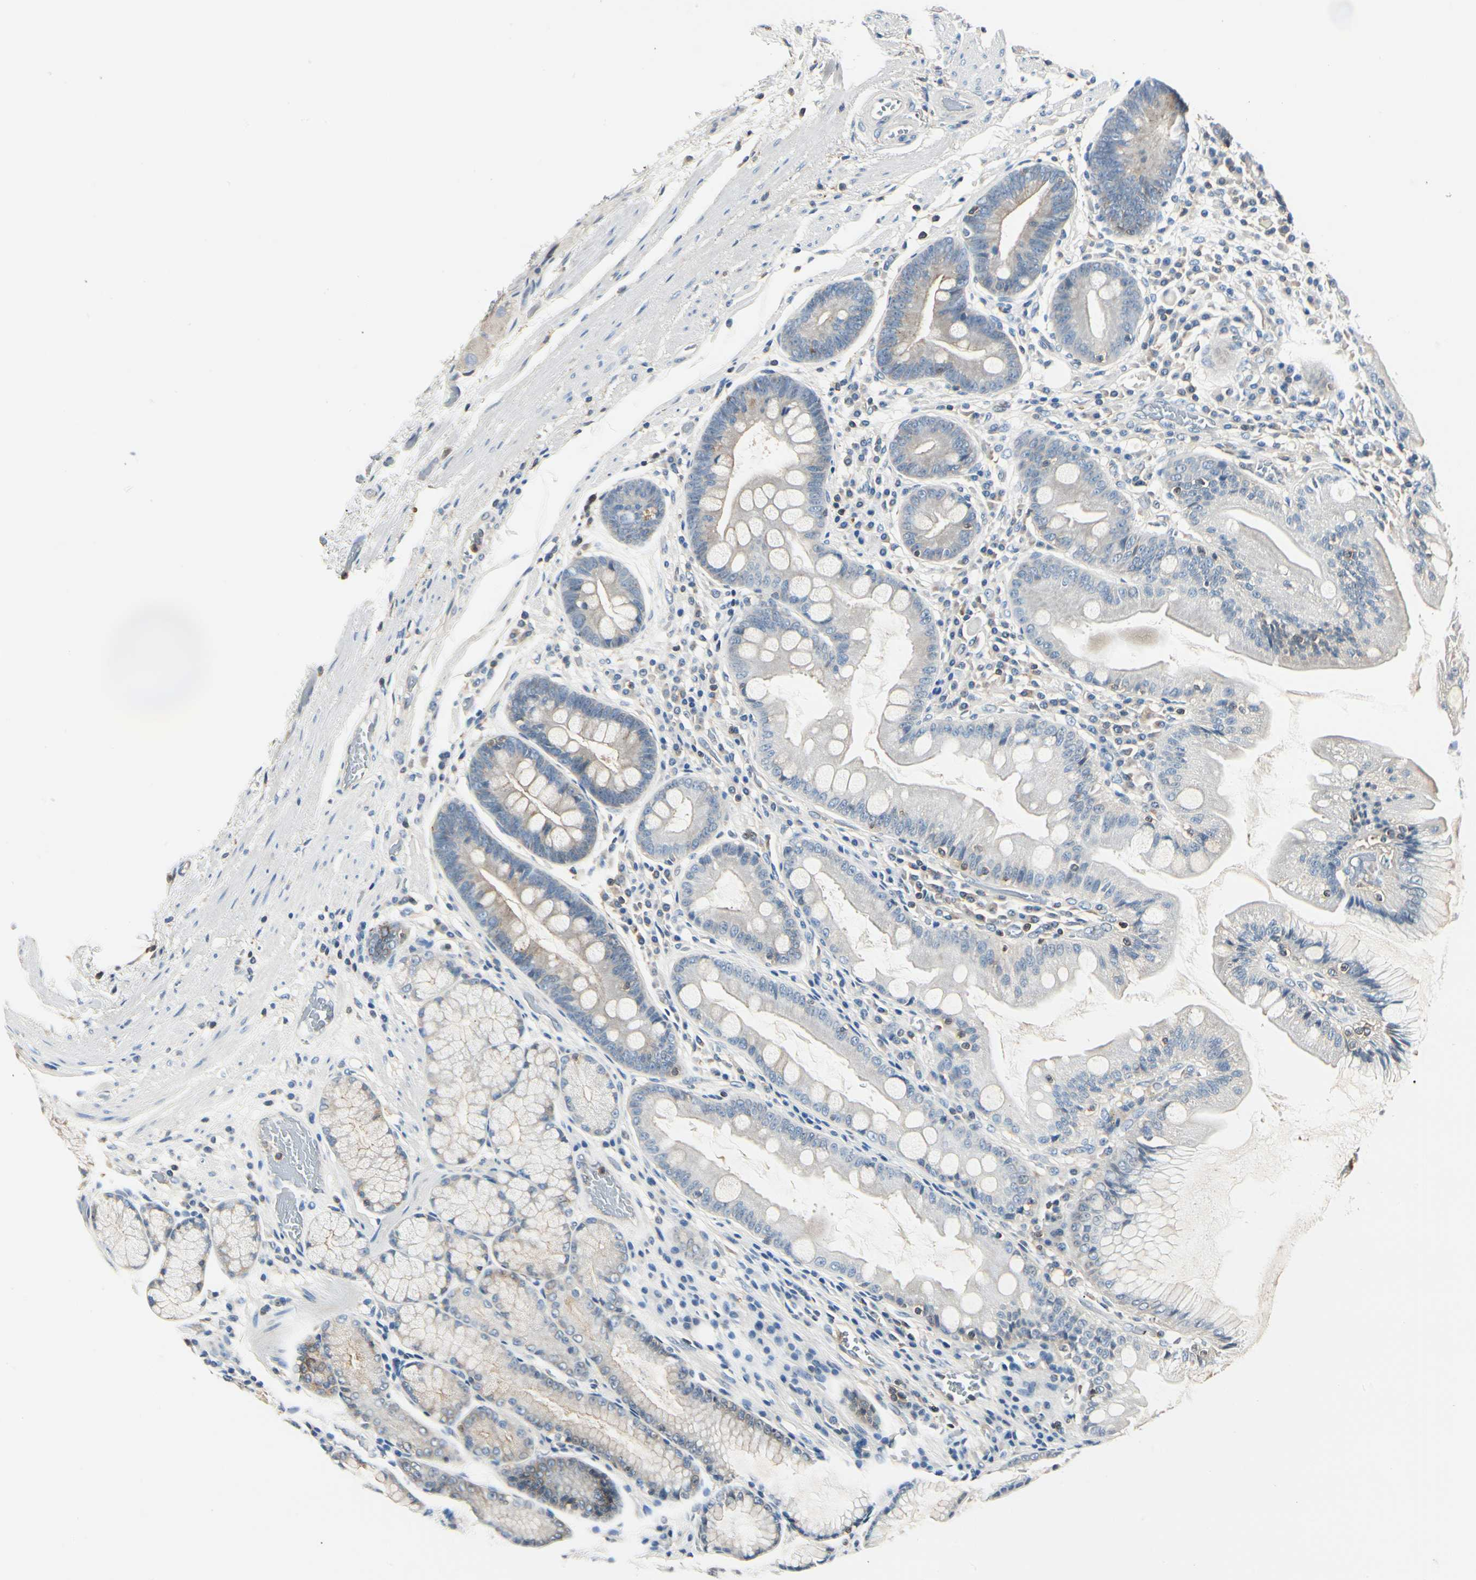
{"staining": {"intensity": "weak", "quantity": "25%-75%", "location": "cytoplasmic/membranous"}, "tissue": "stomach", "cell_type": "Glandular cells", "image_type": "normal", "snomed": [{"axis": "morphology", "description": "Normal tissue, NOS"}, {"axis": "topography", "description": "Stomach, lower"}], "caption": "Immunohistochemistry (IHC) (DAB) staining of benign stomach reveals weak cytoplasmic/membranous protein staining in about 25%-75% of glandular cells. (Brightfield microscopy of DAB IHC at high magnification).", "gene": "CAPZA2", "patient": {"sex": "female", "age": 93}}